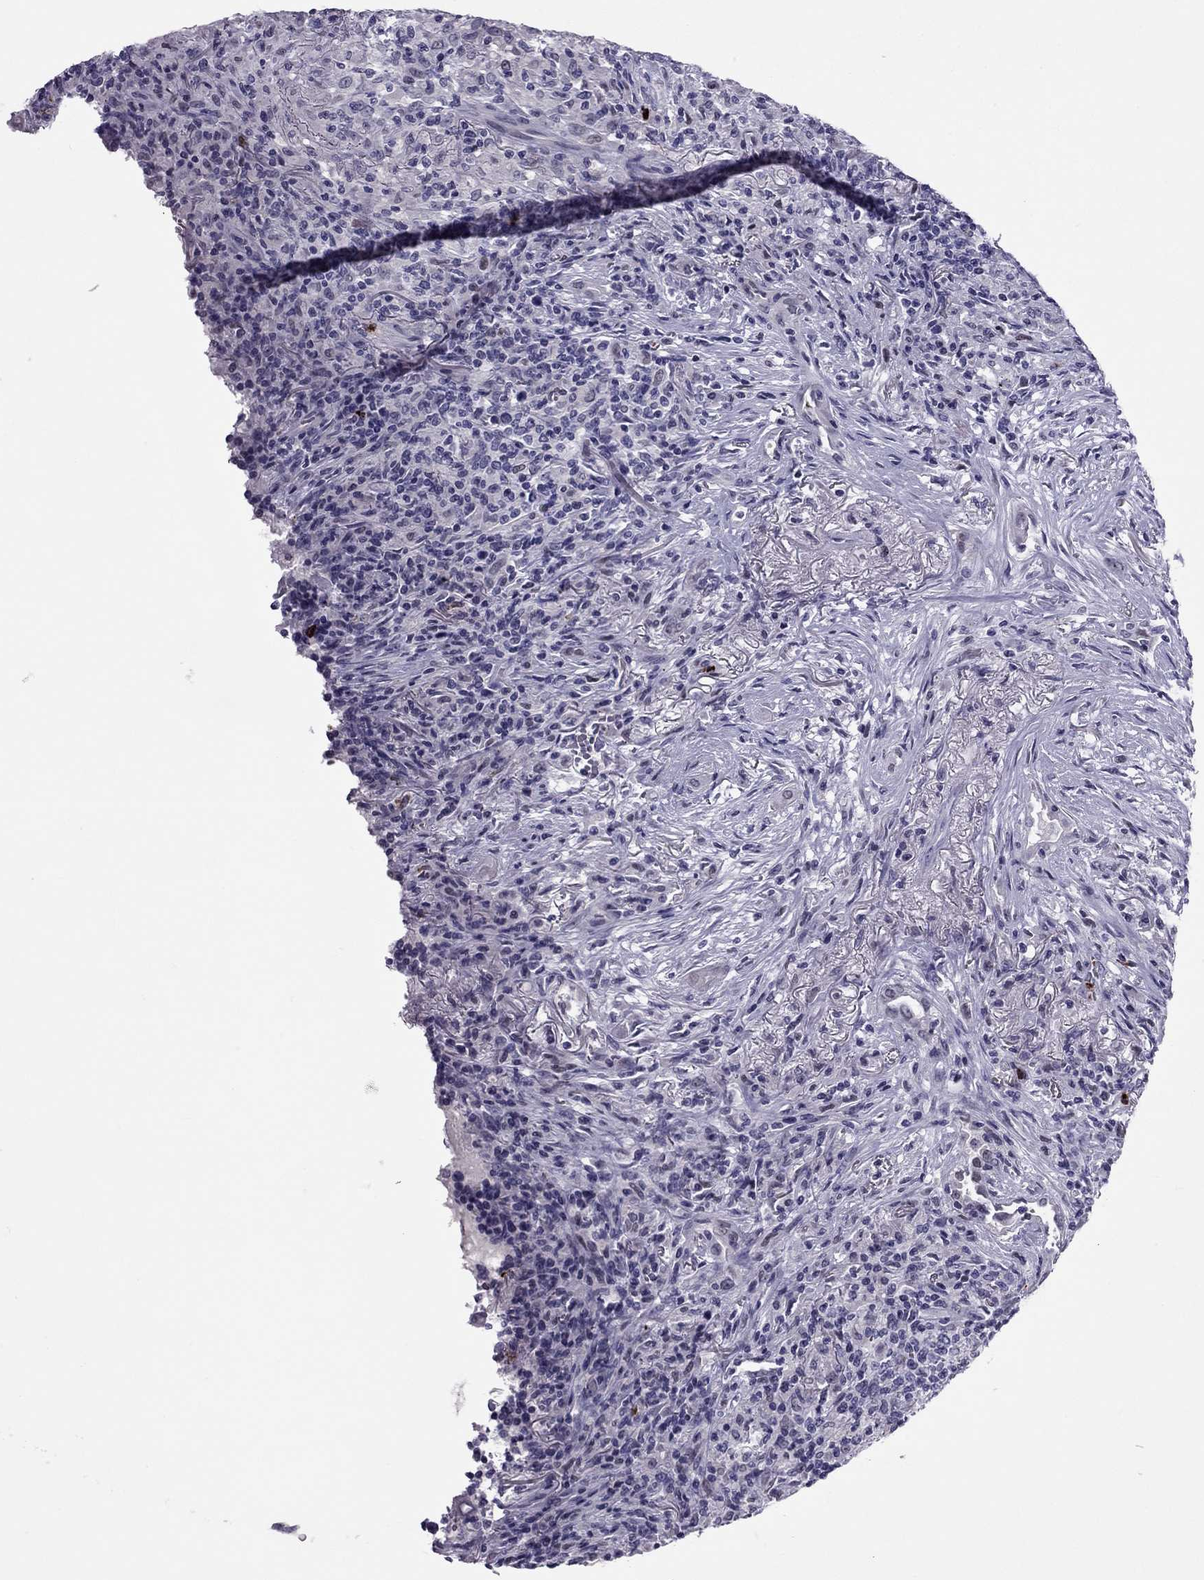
{"staining": {"intensity": "negative", "quantity": "none", "location": "none"}, "tissue": "lymphoma", "cell_type": "Tumor cells", "image_type": "cancer", "snomed": [{"axis": "morphology", "description": "Malignant lymphoma, non-Hodgkin's type, High grade"}, {"axis": "topography", "description": "Lung"}], "caption": "A histopathology image of lymphoma stained for a protein displays no brown staining in tumor cells.", "gene": "CCL27", "patient": {"sex": "male", "age": 79}}